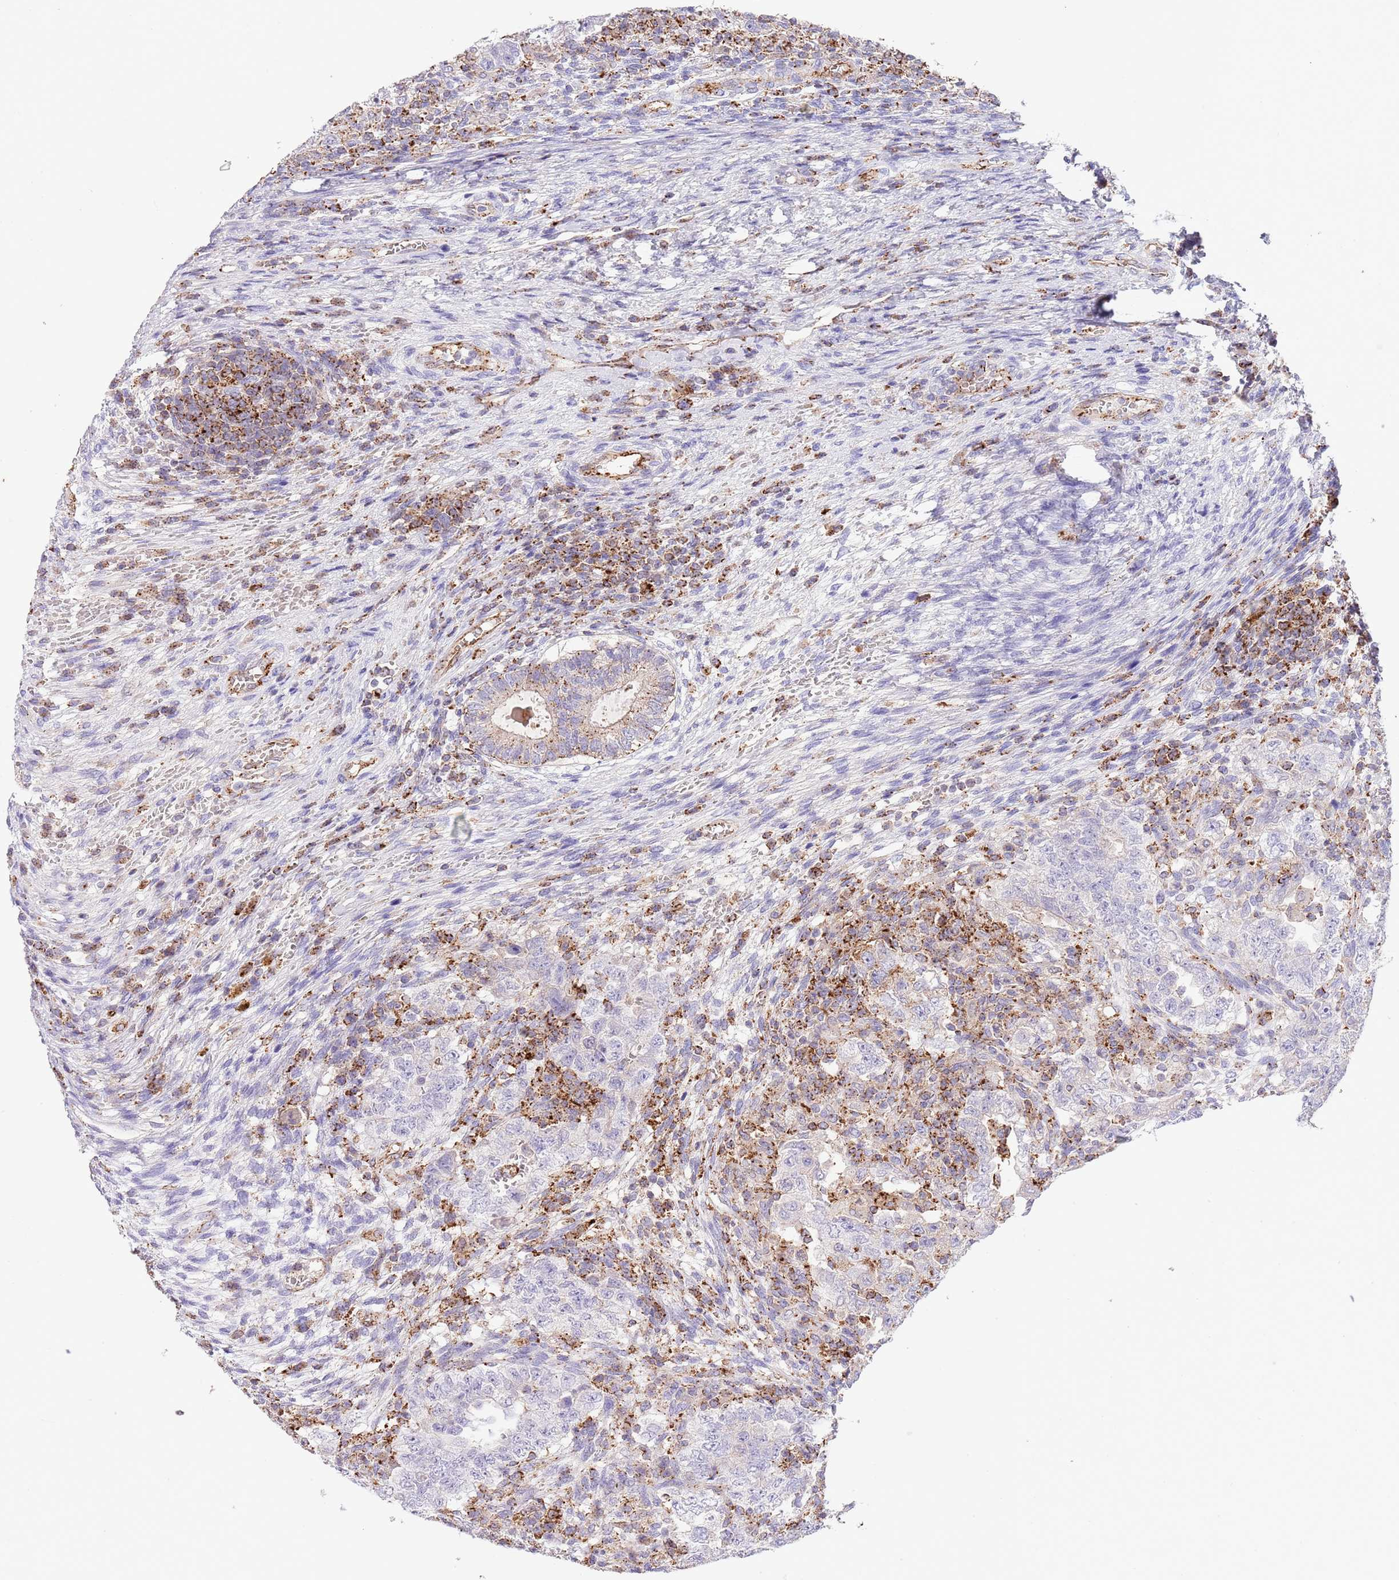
{"staining": {"intensity": "negative", "quantity": "none", "location": "none"}, "tissue": "testis cancer", "cell_type": "Tumor cells", "image_type": "cancer", "snomed": [{"axis": "morphology", "description": "Carcinoma, Embryonal, NOS"}, {"axis": "topography", "description": "Testis"}], "caption": "Testis embryonal carcinoma stained for a protein using immunohistochemistry exhibits no expression tumor cells.", "gene": "ABHD17A", "patient": {"sex": "male", "age": 26}}